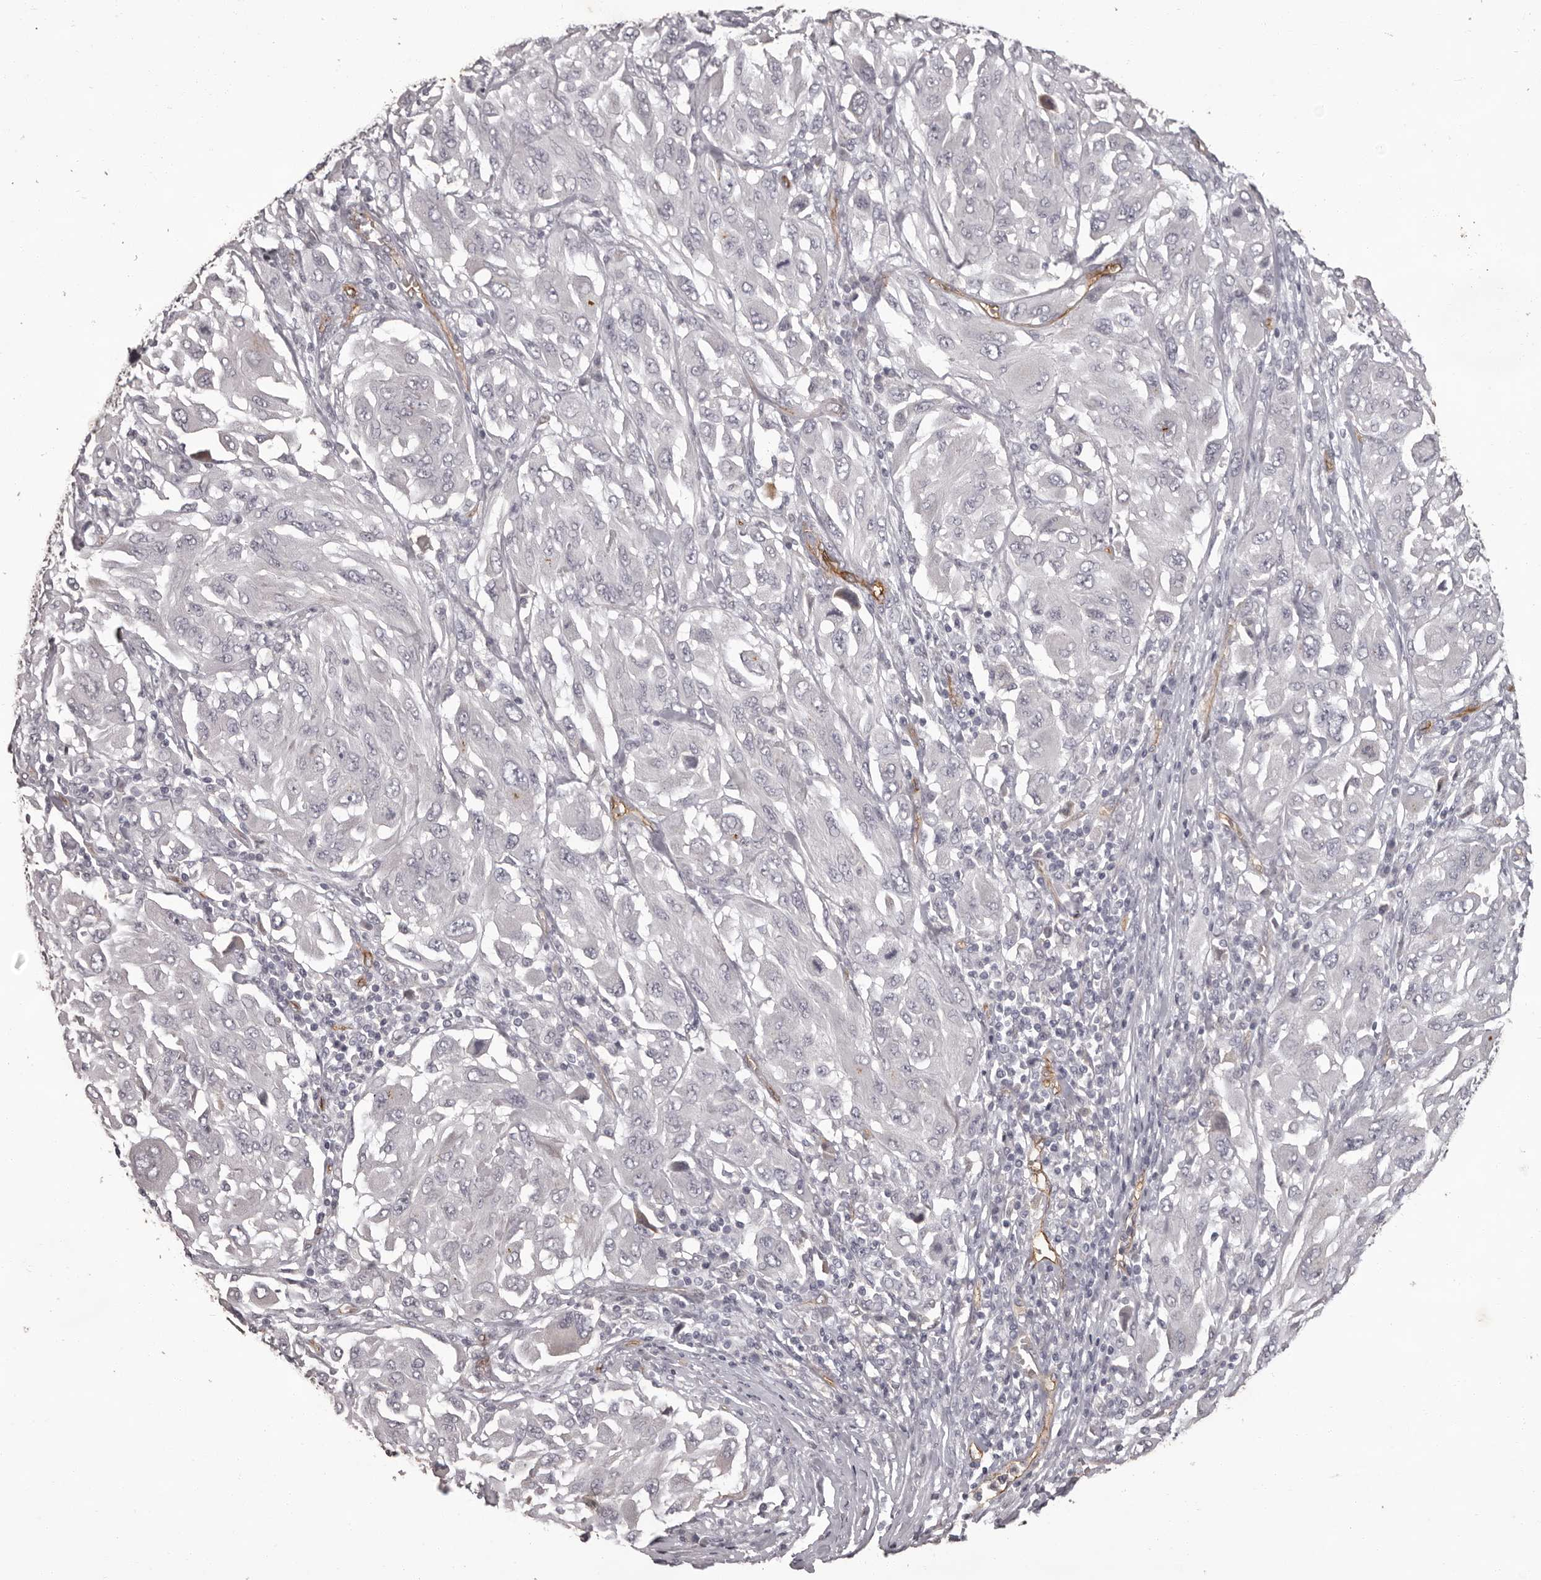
{"staining": {"intensity": "negative", "quantity": "none", "location": "none"}, "tissue": "melanoma", "cell_type": "Tumor cells", "image_type": "cancer", "snomed": [{"axis": "morphology", "description": "Malignant melanoma, NOS"}, {"axis": "topography", "description": "Skin"}], "caption": "DAB immunohistochemical staining of human malignant melanoma displays no significant staining in tumor cells.", "gene": "GPR78", "patient": {"sex": "female", "age": 91}}